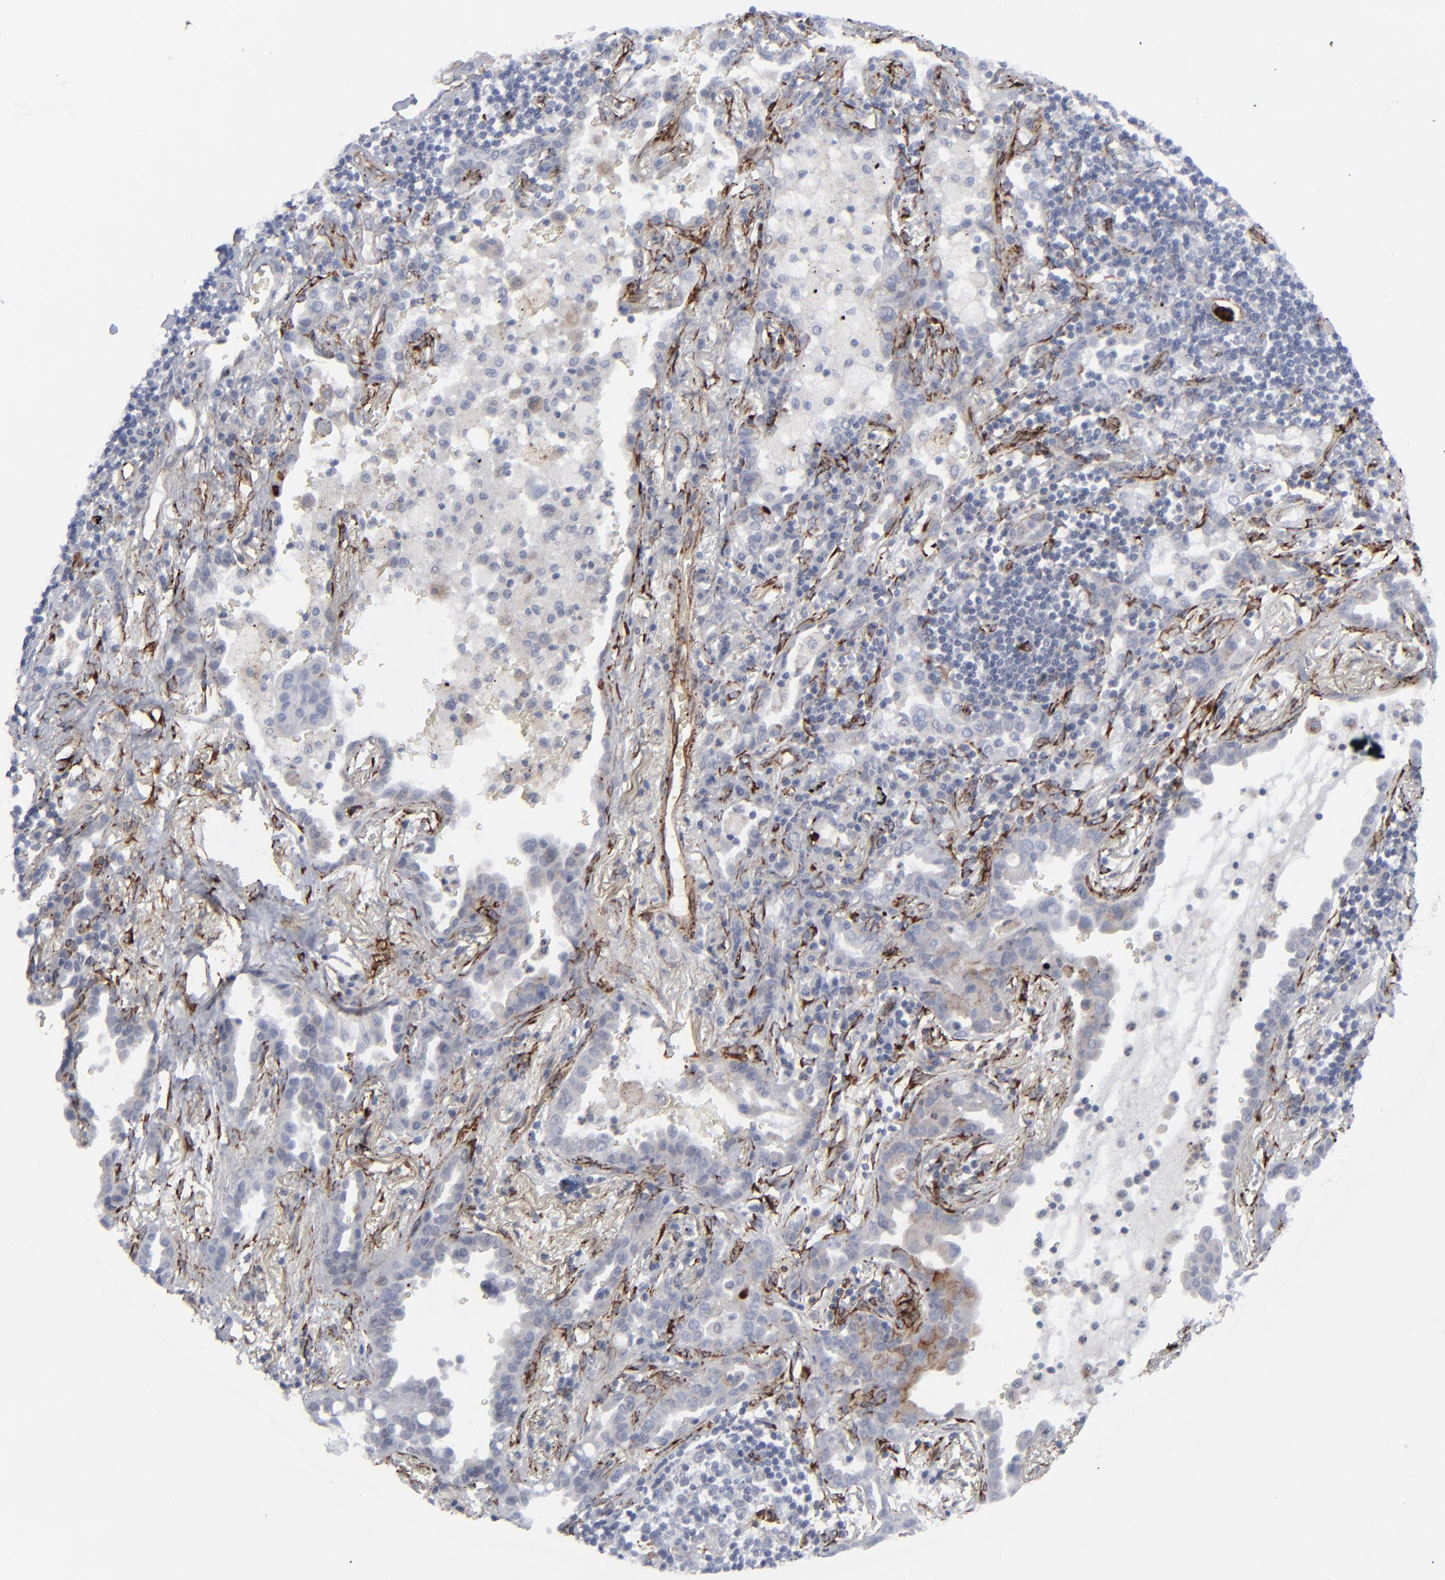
{"staining": {"intensity": "negative", "quantity": "none", "location": "none"}, "tissue": "lung cancer", "cell_type": "Tumor cells", "image_type": "cancer", "snomed": [{"axis": "morphology", "description": "Adenocarcinoma, NOS"}, {"axis": "topography", "description": "Lung"}], "caption": "Histopathology image shows no significant protein staining in tumor cells of lung cancer (adenocarcinoma). (DAB (3,3'-diaminobenzidine) immunohistochemistry (IHC), high magnification).", "gene": "SPARC", "patient": {"sex": "female", "age": 50}}